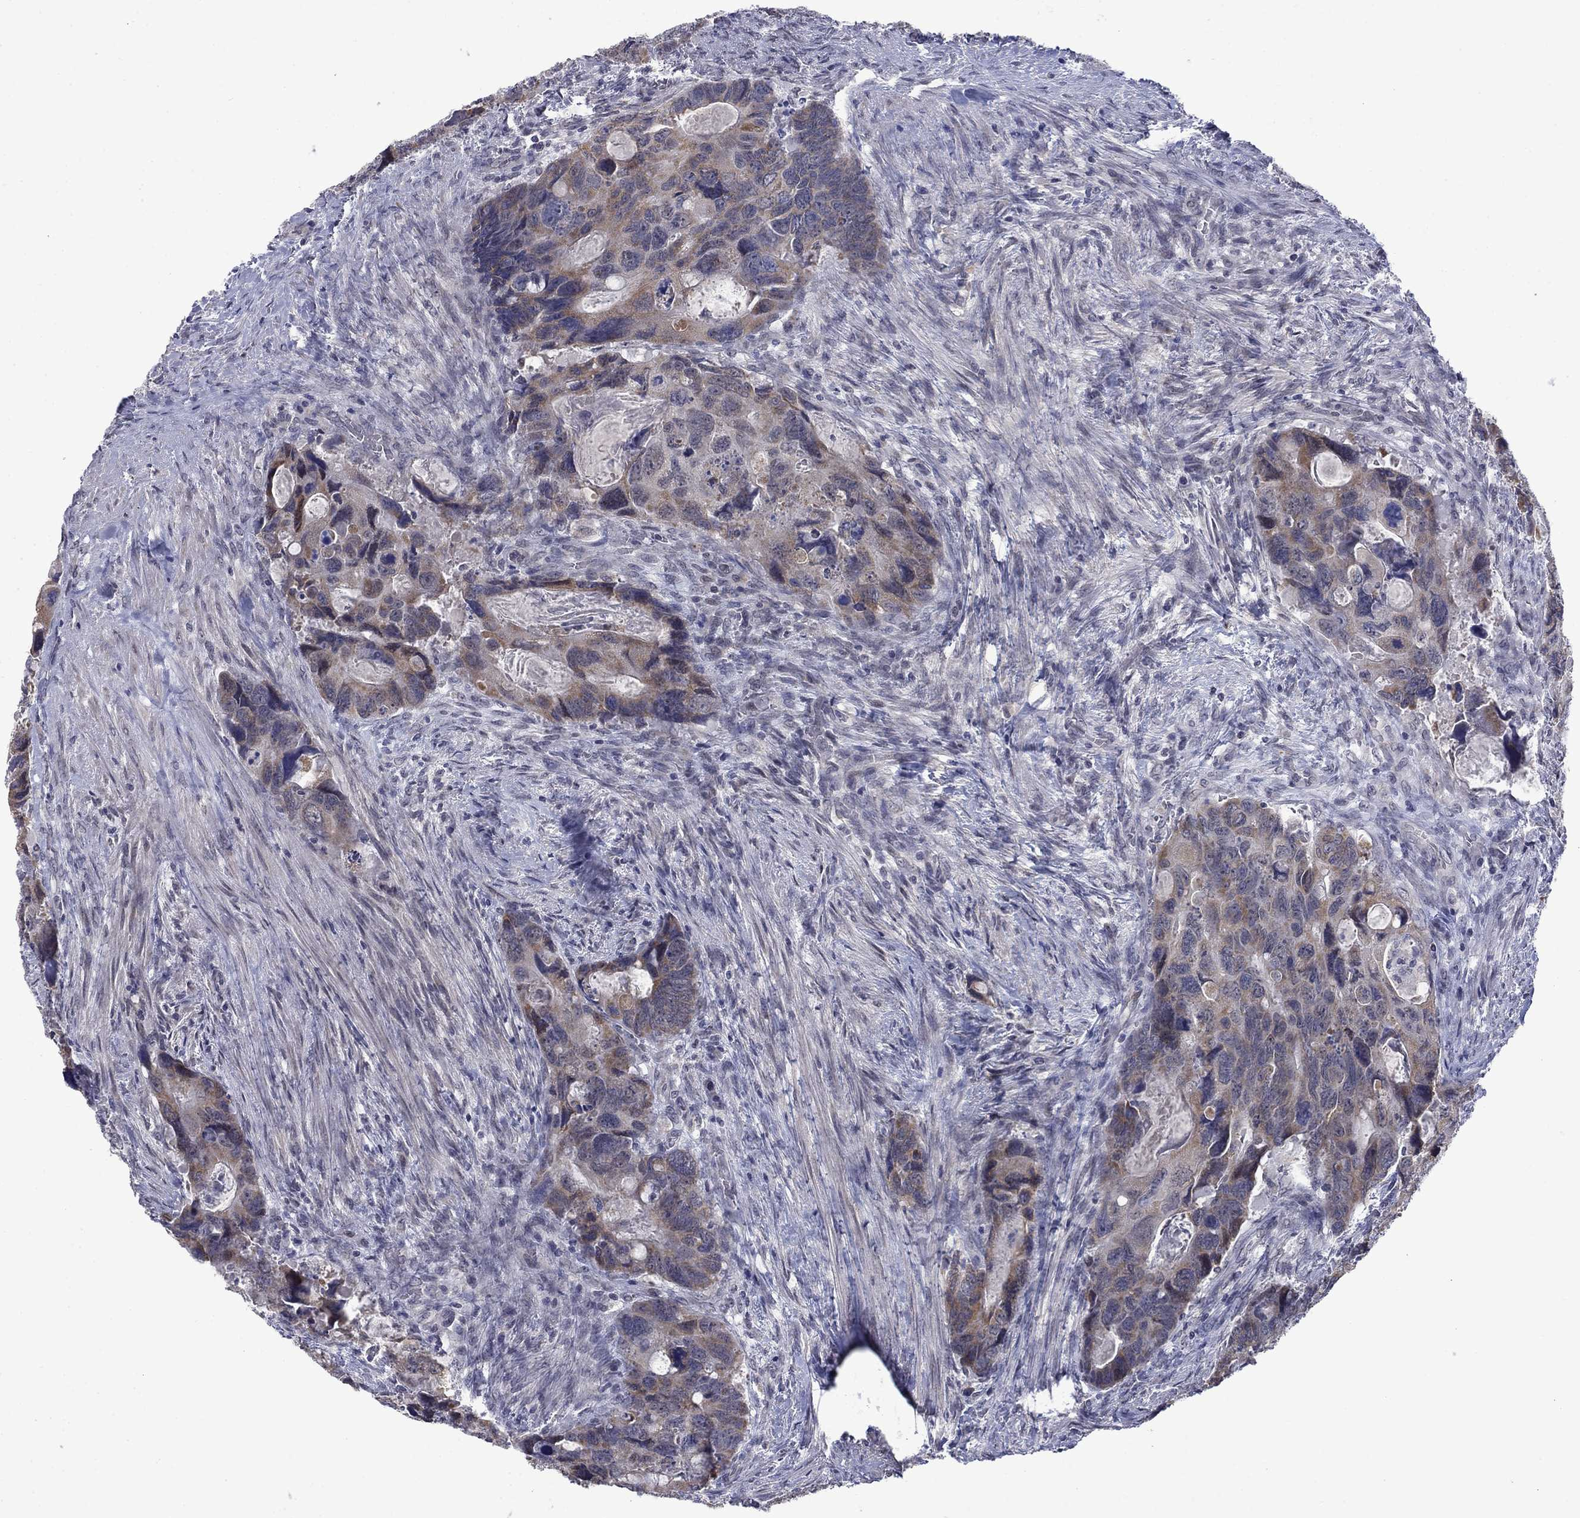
{"staining": {"intensity": "weak", "quantity": "25%-75%", "location": "cytoplasmic/membranous"}, "tissue": "colorectal cancer", "cell_type": "Tumor cells", "image_type": "cancer", "snomed": [{"axis": "morphology", "description": "Adenocarcinoma, NOS"}, {"axis": "topography", "description": "Rectum"}], "caption": "Immunohistochemical staining of human adenocarcinoma (colorectal) displays low levels of weak cytoplasmic/membranous expression in about 25%-75% of tumor cells.", "gene": "KCNJ16", "patient": {"sex": "male", "age": 62}}